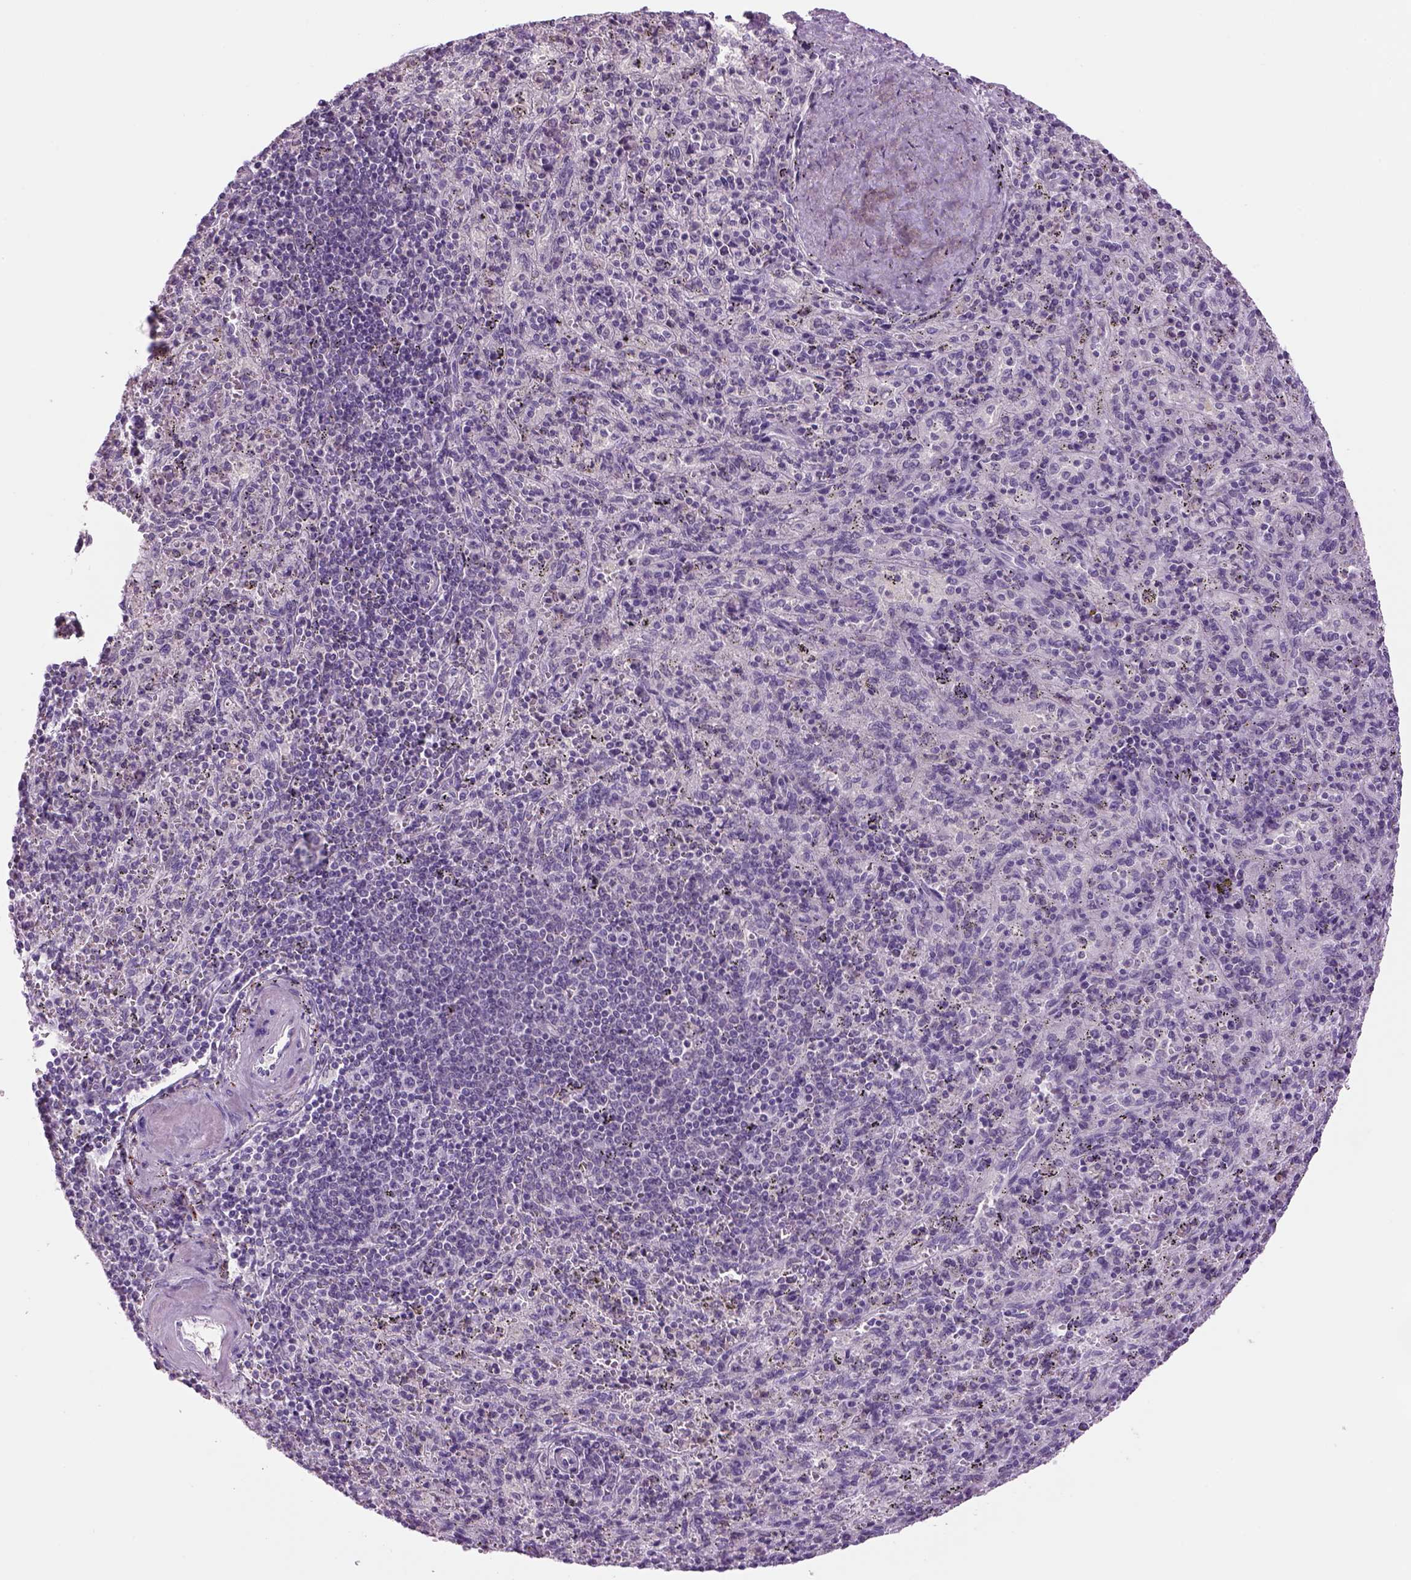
{"staining": {"intensity": "negative", "quantity": "none", "location": "none"}, "tissue": "spleen", "cell_type": "Cells in red pulp", "image_type": "normal", "snomed": [{"axis": "morphology", "description": "Normal tissue, NOS"}, {"axis": "topography", "description": "Spleen"}], "caption": "IHC photomicrograph of benign human spleen stained for a protein (brown), which exhibits no expression in cells in red pulp. The staining was performed using DAB (3,3'-diaminobenzidine) to visualize the protein expression in brown, while the nuclei were stained in blue with hematoxylin (Magnification: 20x).", "gene": "DBH", "patient": {"sex": "male", "age": 57}}